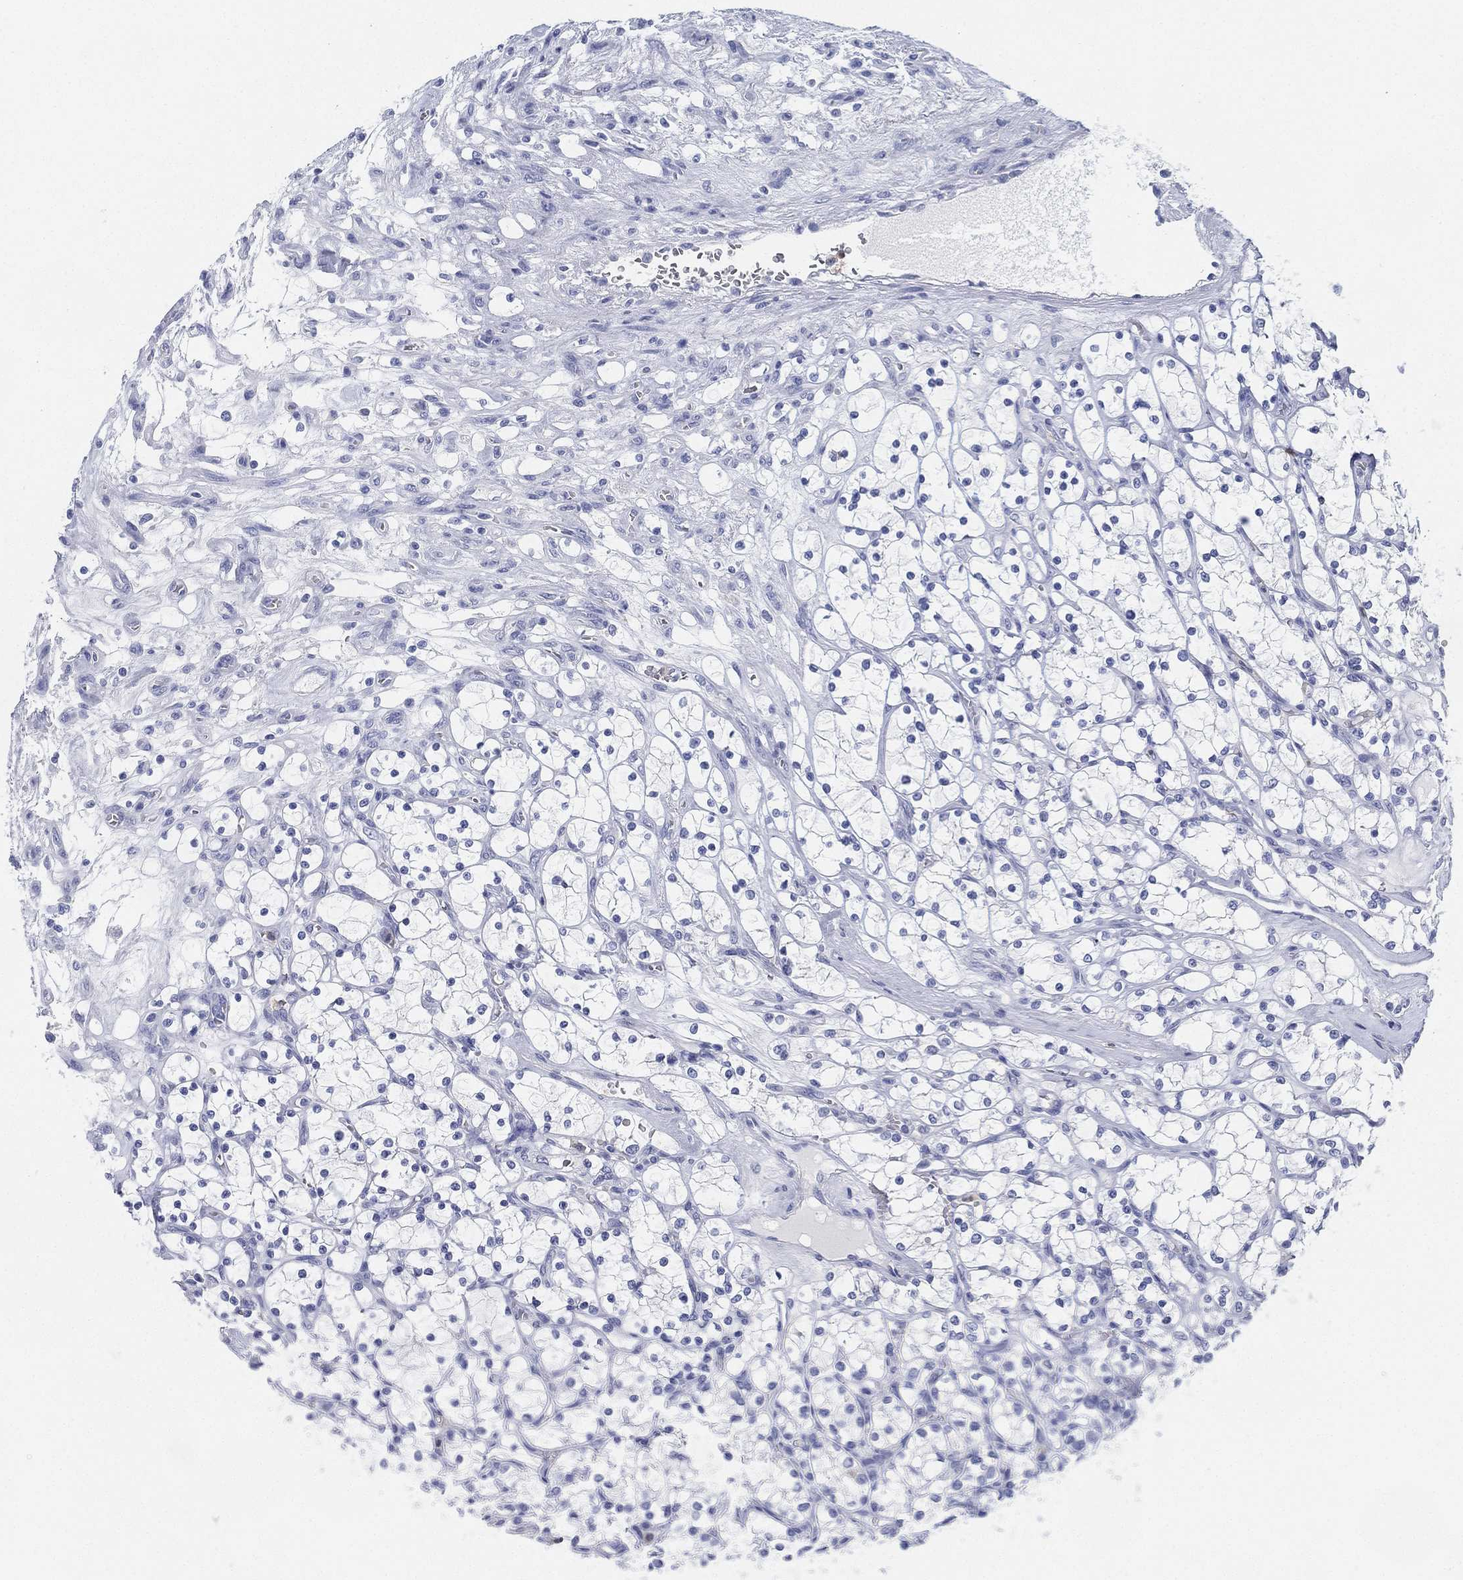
{"staining": {"intensity": "negative", "quantity": "none", "location": "none"}, "tissue": "renal cancer", "cell_type": "Tumor cells", "image_type": "cancer", "snomed": [{"axis": "morphology", "description": "Adenocarcinoma, NOS"}, {"axis": "topography", "description": "Kidney"}], "caption": "IHC micrograph of neoplastic tissue: adenocarcinoma (renal) stained with DAB exhibits no significant protein positivity in tumor cells. (Immunohistochemistry, brightfield microscopy, high magnification).", "gene": "DEFB121", "patient": {"sex": "female", "age": 69}}